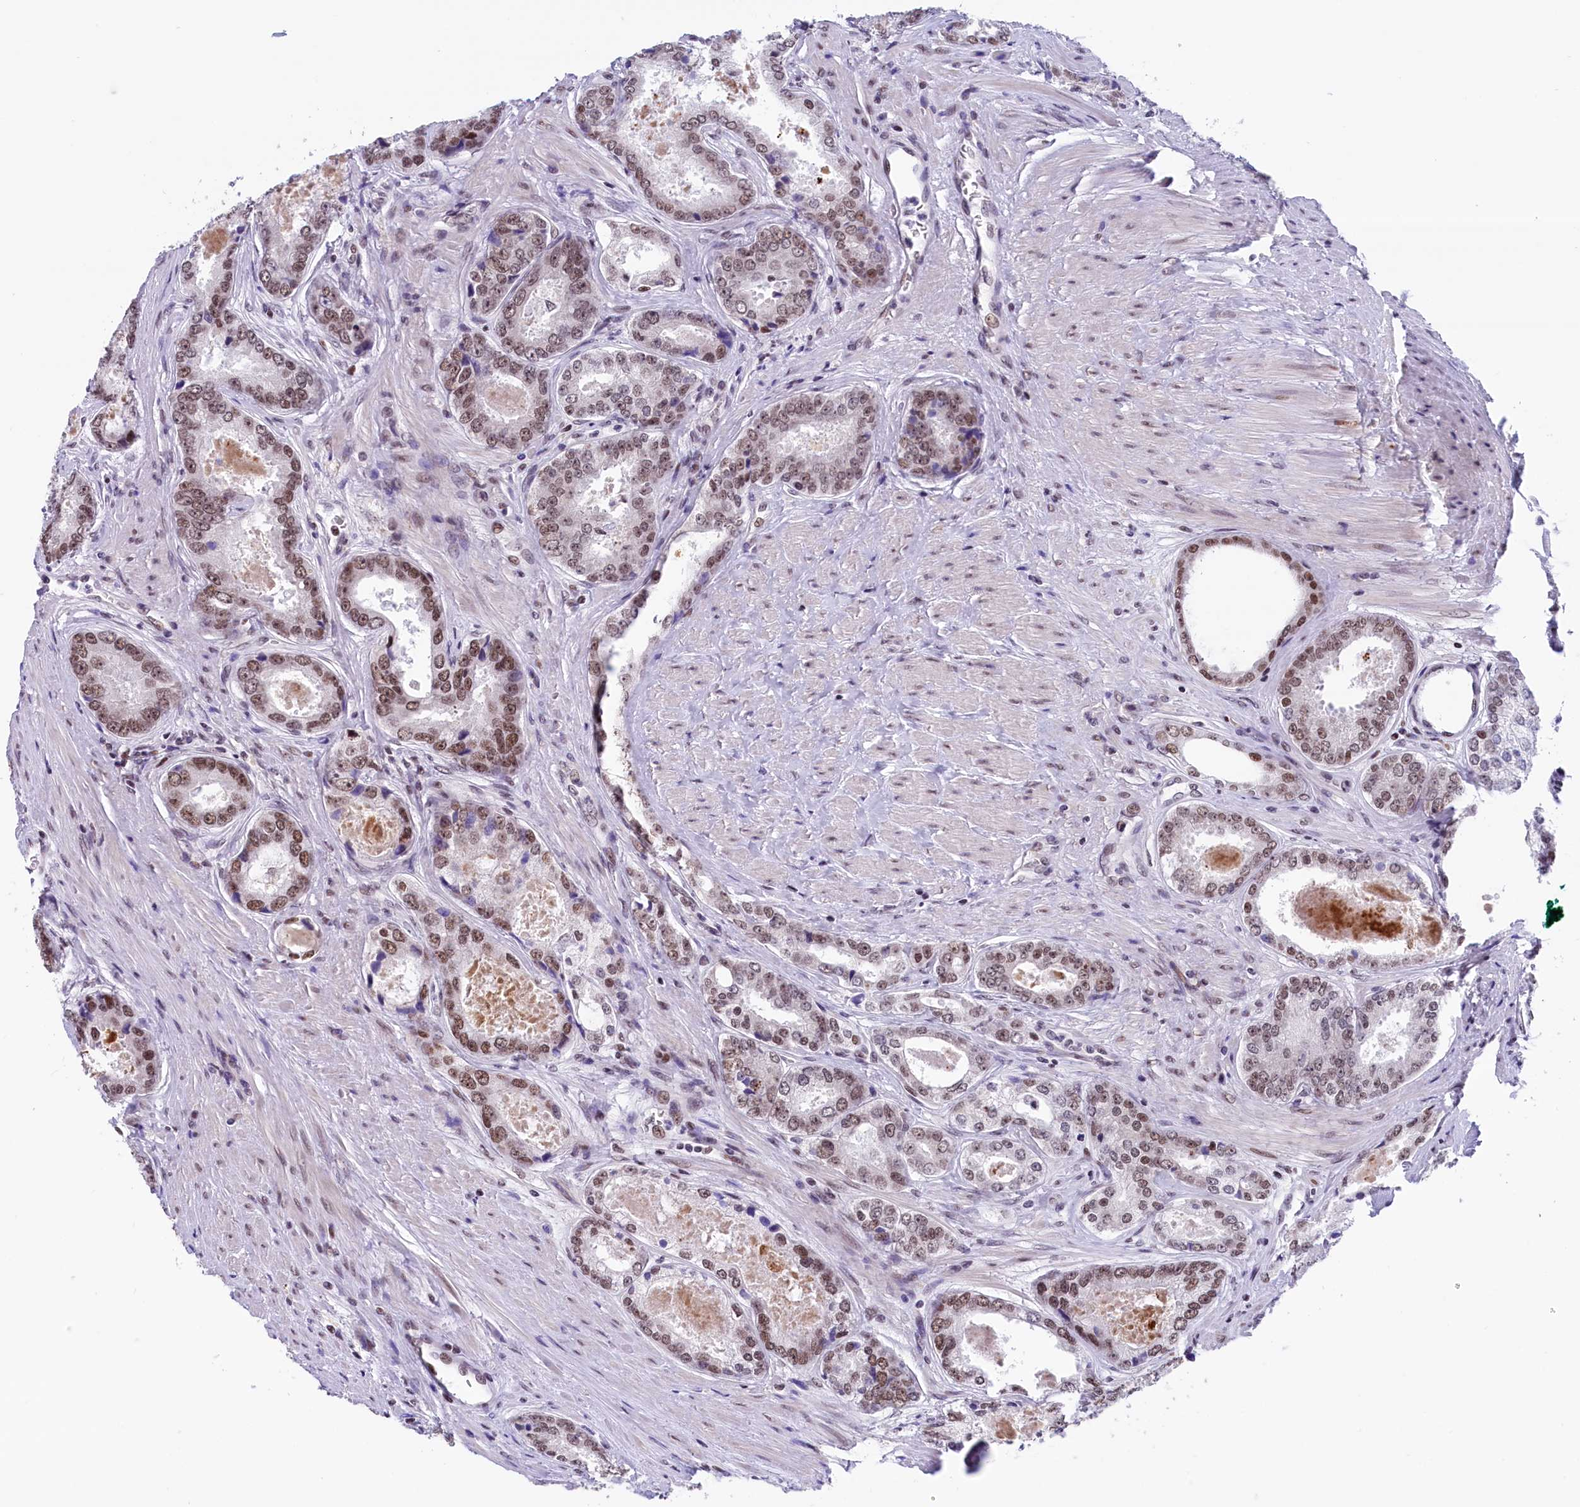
{"staining": {"intensity": "moderate", "quantity": "25%-75%", "location": "nuclear"}, "tissue": "prostate cancer", "cell_type": "Tumor cells", "image_type": "cancer", "snomed": [{"axis": "morphology", "description": "Adenocarcinoma, Low grade"}, {"axis": "topography", "description": "Prostate"}], "caption": "Prostate adenocarcinoma (low-grade) was stained to show a protein in brown. There is medium levels of moderate nuclear positivity in about 25%-75% of tumor cells.", "gene": "CDYL2", "patient": {"sex": "male", "age": 68}}